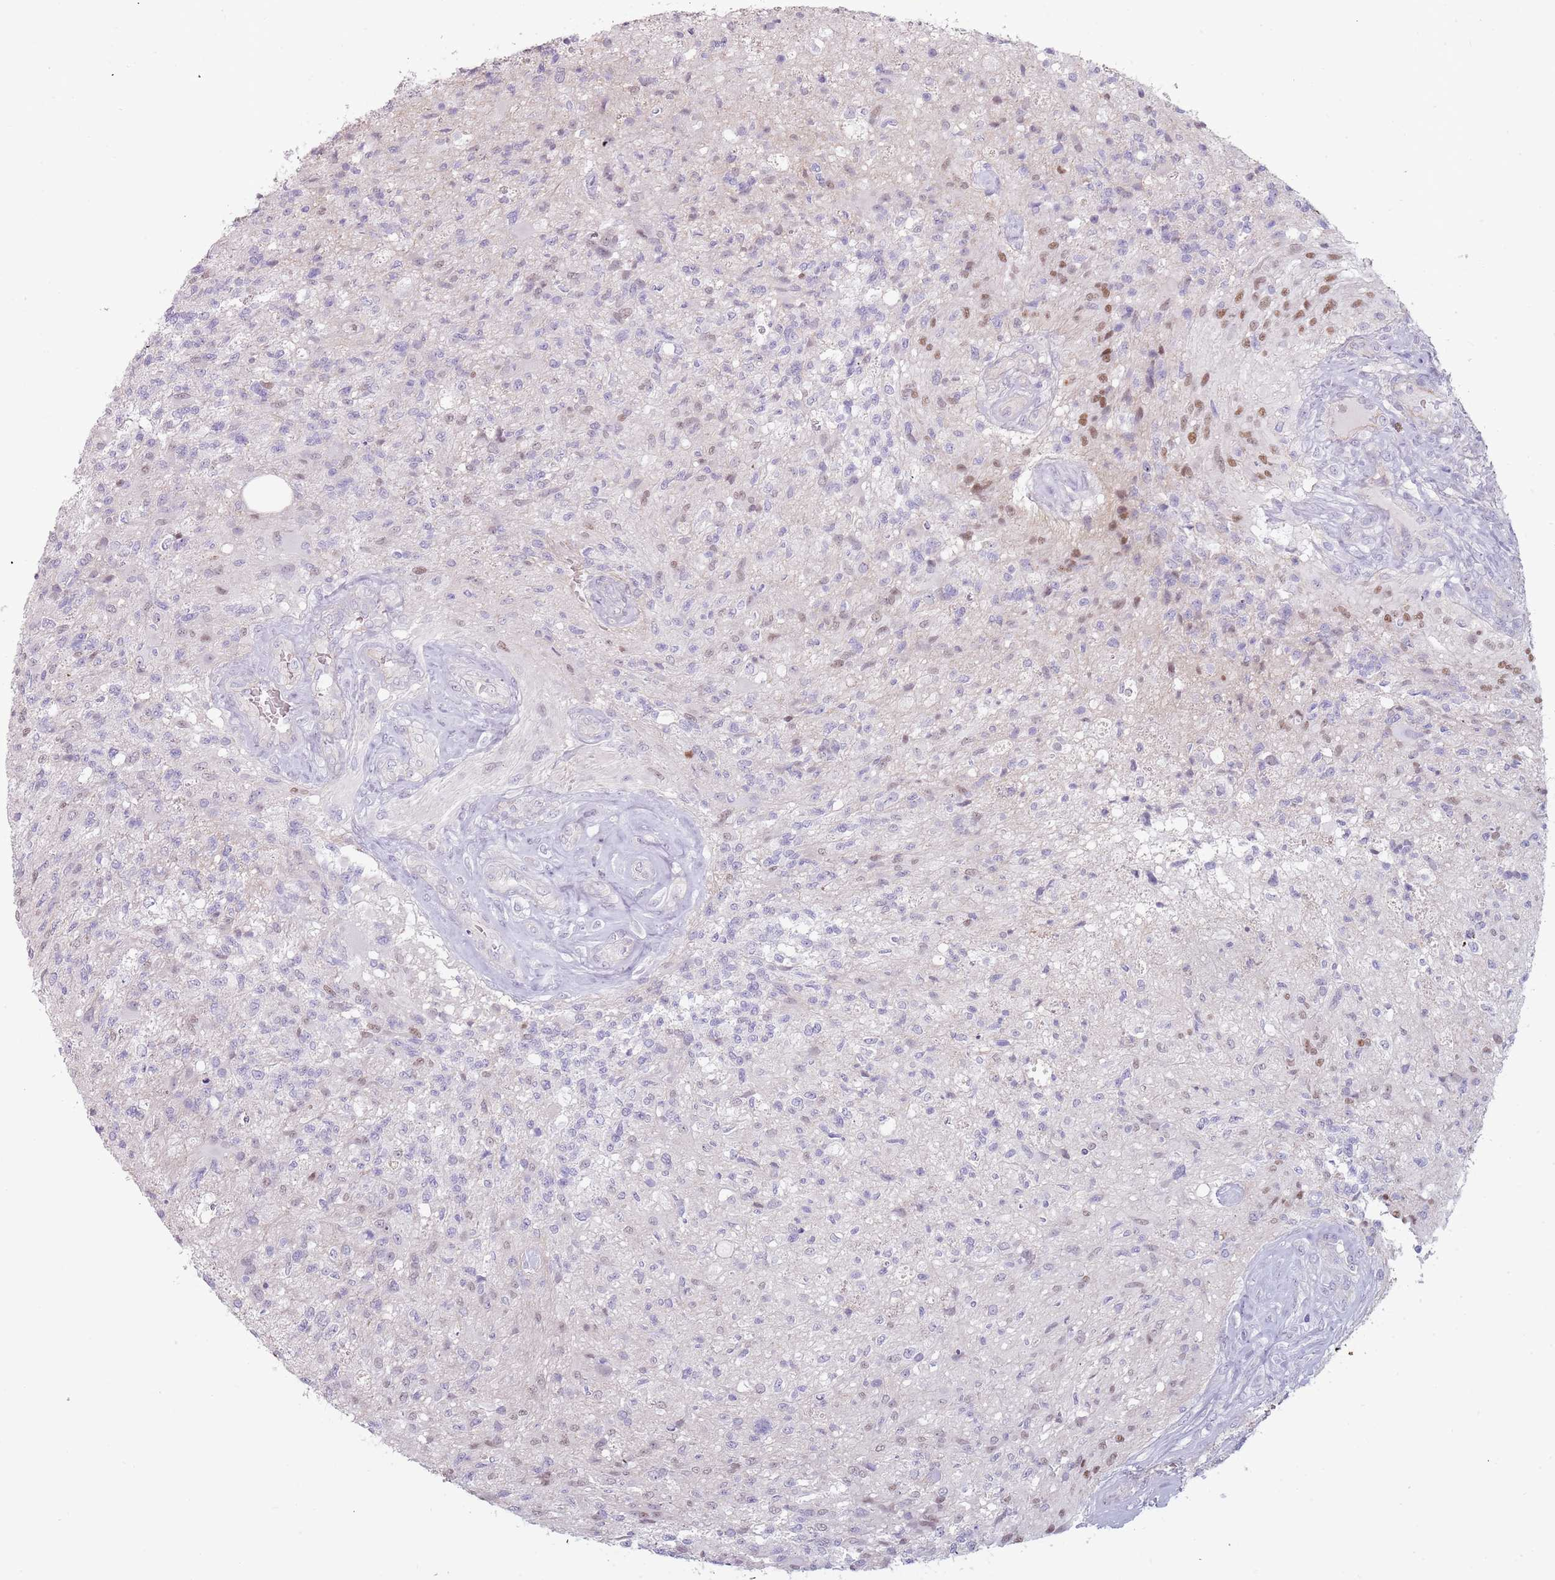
{"staining": {"intensity": "weak", "quantity": "25%-75%", "location": "nuclear"}, "tissue": "glioma", "cell_type": "Tumor cells", "image_type": "cancer", "snomed": [{"axis": "morphology", "description": "Glioma, malignant, High grade"}, {"axis": "topography", "description": "Brain"}], "caption": "The photomicrograph demonstrates a brown stain indicating the presence of a protein in the nuclear of tumor cells in malignant glioma (high-grade).", "gene": "RFX2", "patient": {"sex": "male", "age": 56}}